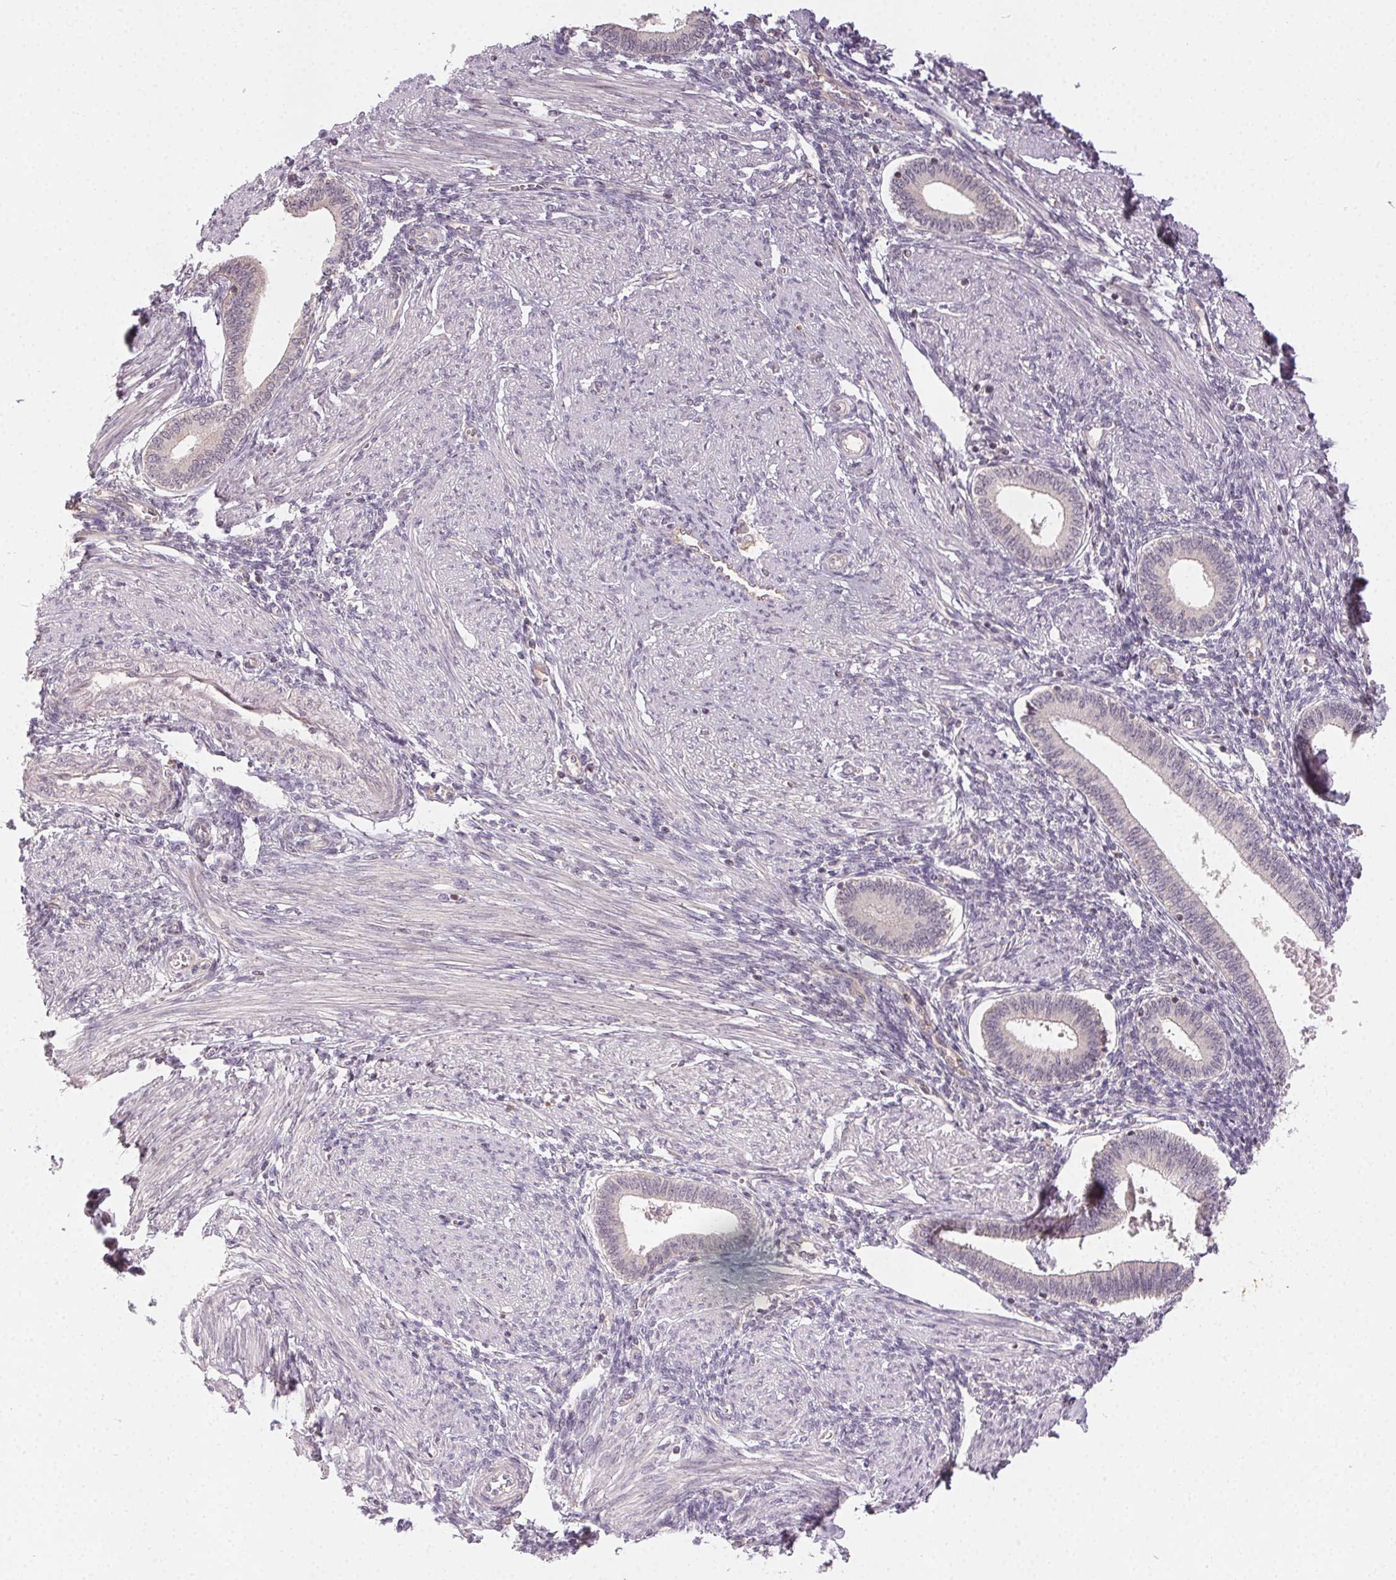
{"staining": {"intensity": "negative", "quantity": "none", "location": "none"}, "tissue": "endometrium", "cell_type": "Cells in endometrial stroma", "image_type": "normal", "snomed": [{"axis": "morphology", "description": "Normal tissue, NOS"}, {"axis": "topography", "description": "Endometrium"}], "caption": "Immunohistochemistry of benign endometrium shows no expression in cells in endometrial stroma. Brightfield microscopy of immunohistochemistry stained with DAB (3,3'-diaminobenzidine) (brown) and hematoxylin (blue), captured at high magnification.", "gene": "NCOA4", "patient": {"sex": "female", "age": 42}}